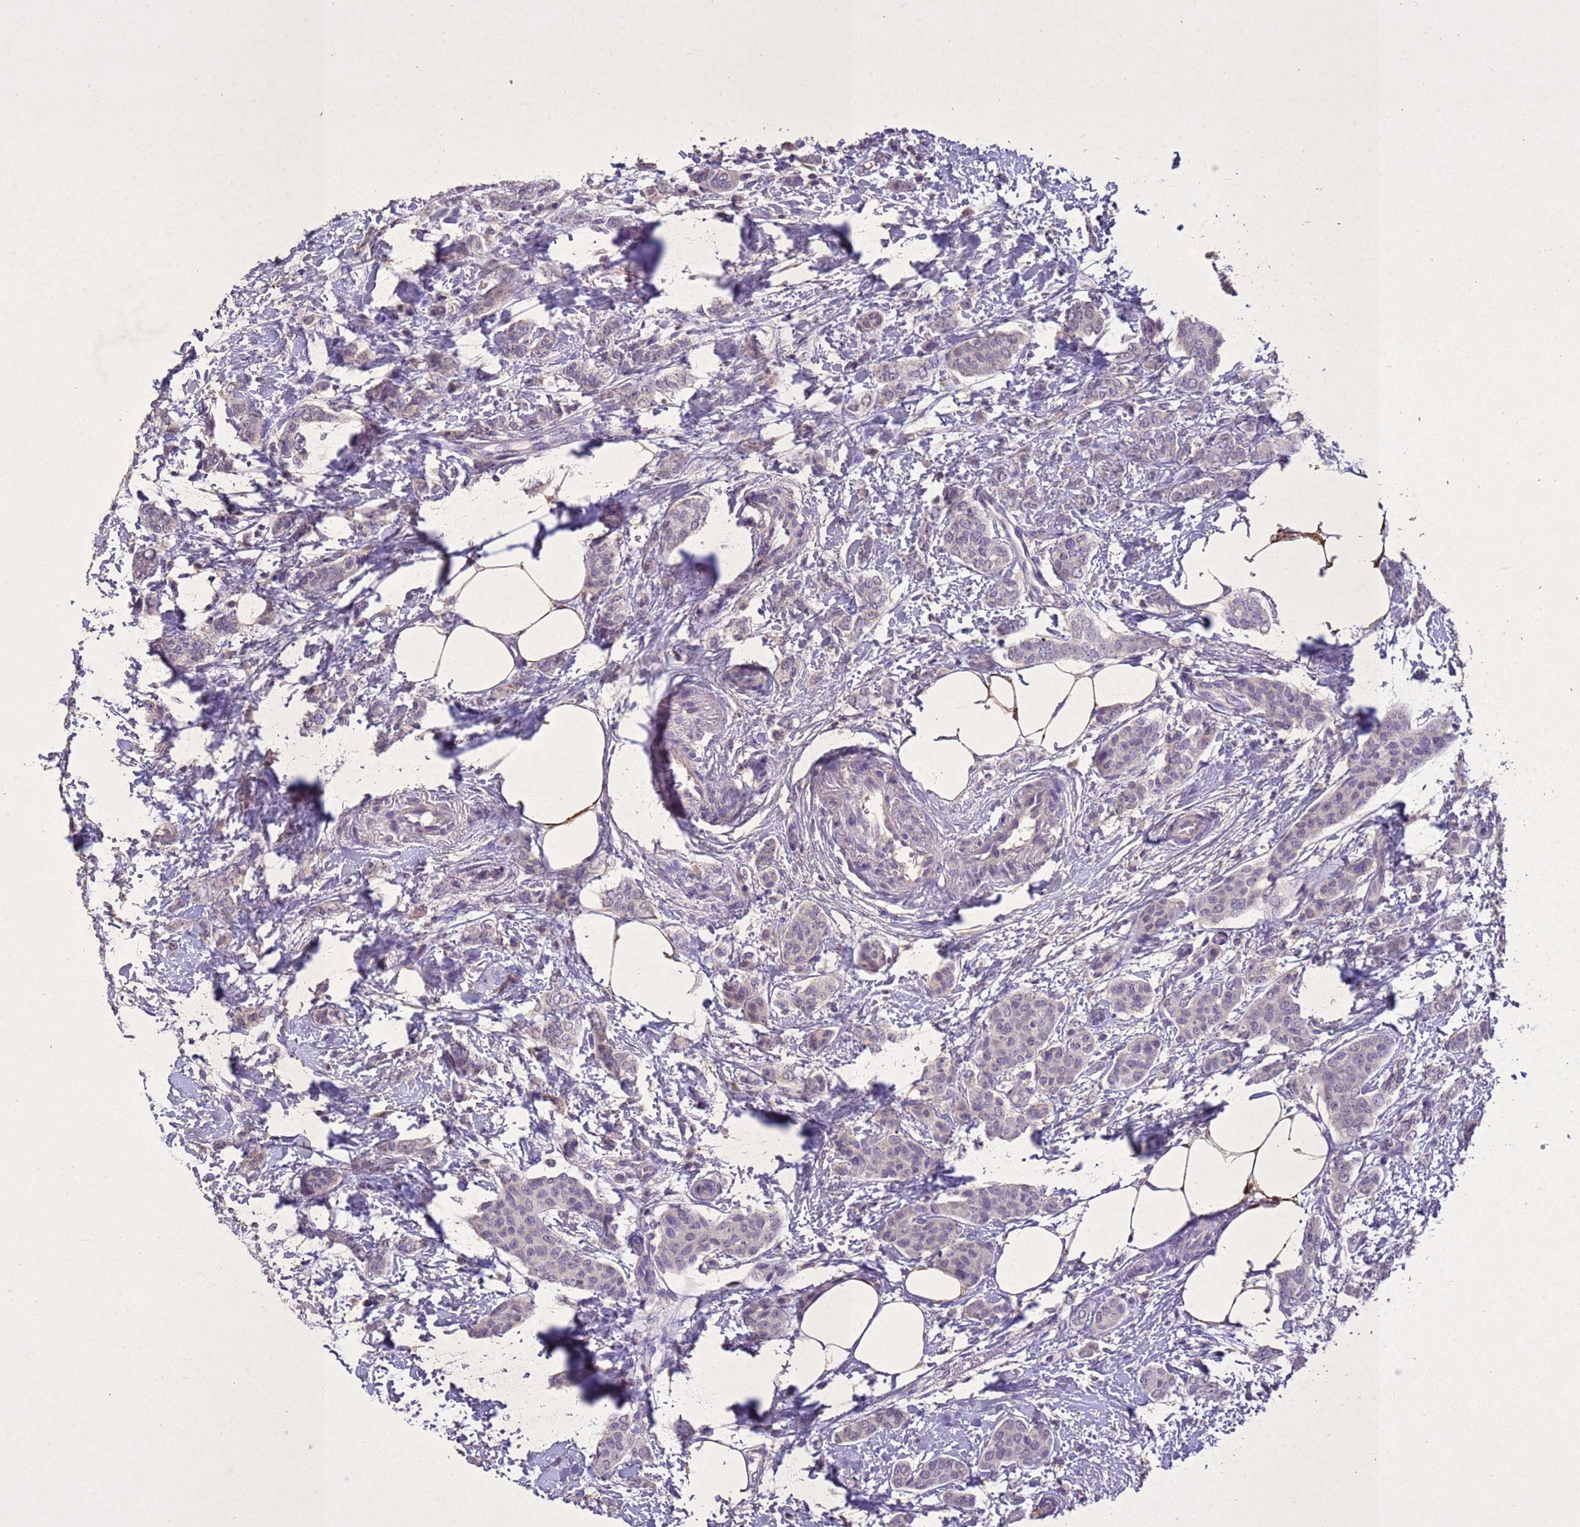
{"staining": {"intensity": "negative", "quantity": "none", "location": "none"}, "tissue": "breast cancer", "cell_type": "Tumor cells", "image_type": "cancer", "snomed": [{"axis": "morphology", "description": "Duct carcinoma"}, {"axis": "topography", "description": "Breast"}], "caption": "High power microscopy image of an IHC micrograph of breast invasive ductal carcinoma, revealing no significant positivity in tumor cells.", "gene": "NLRP11", "patient": {"sex": "female", "age": 72}}